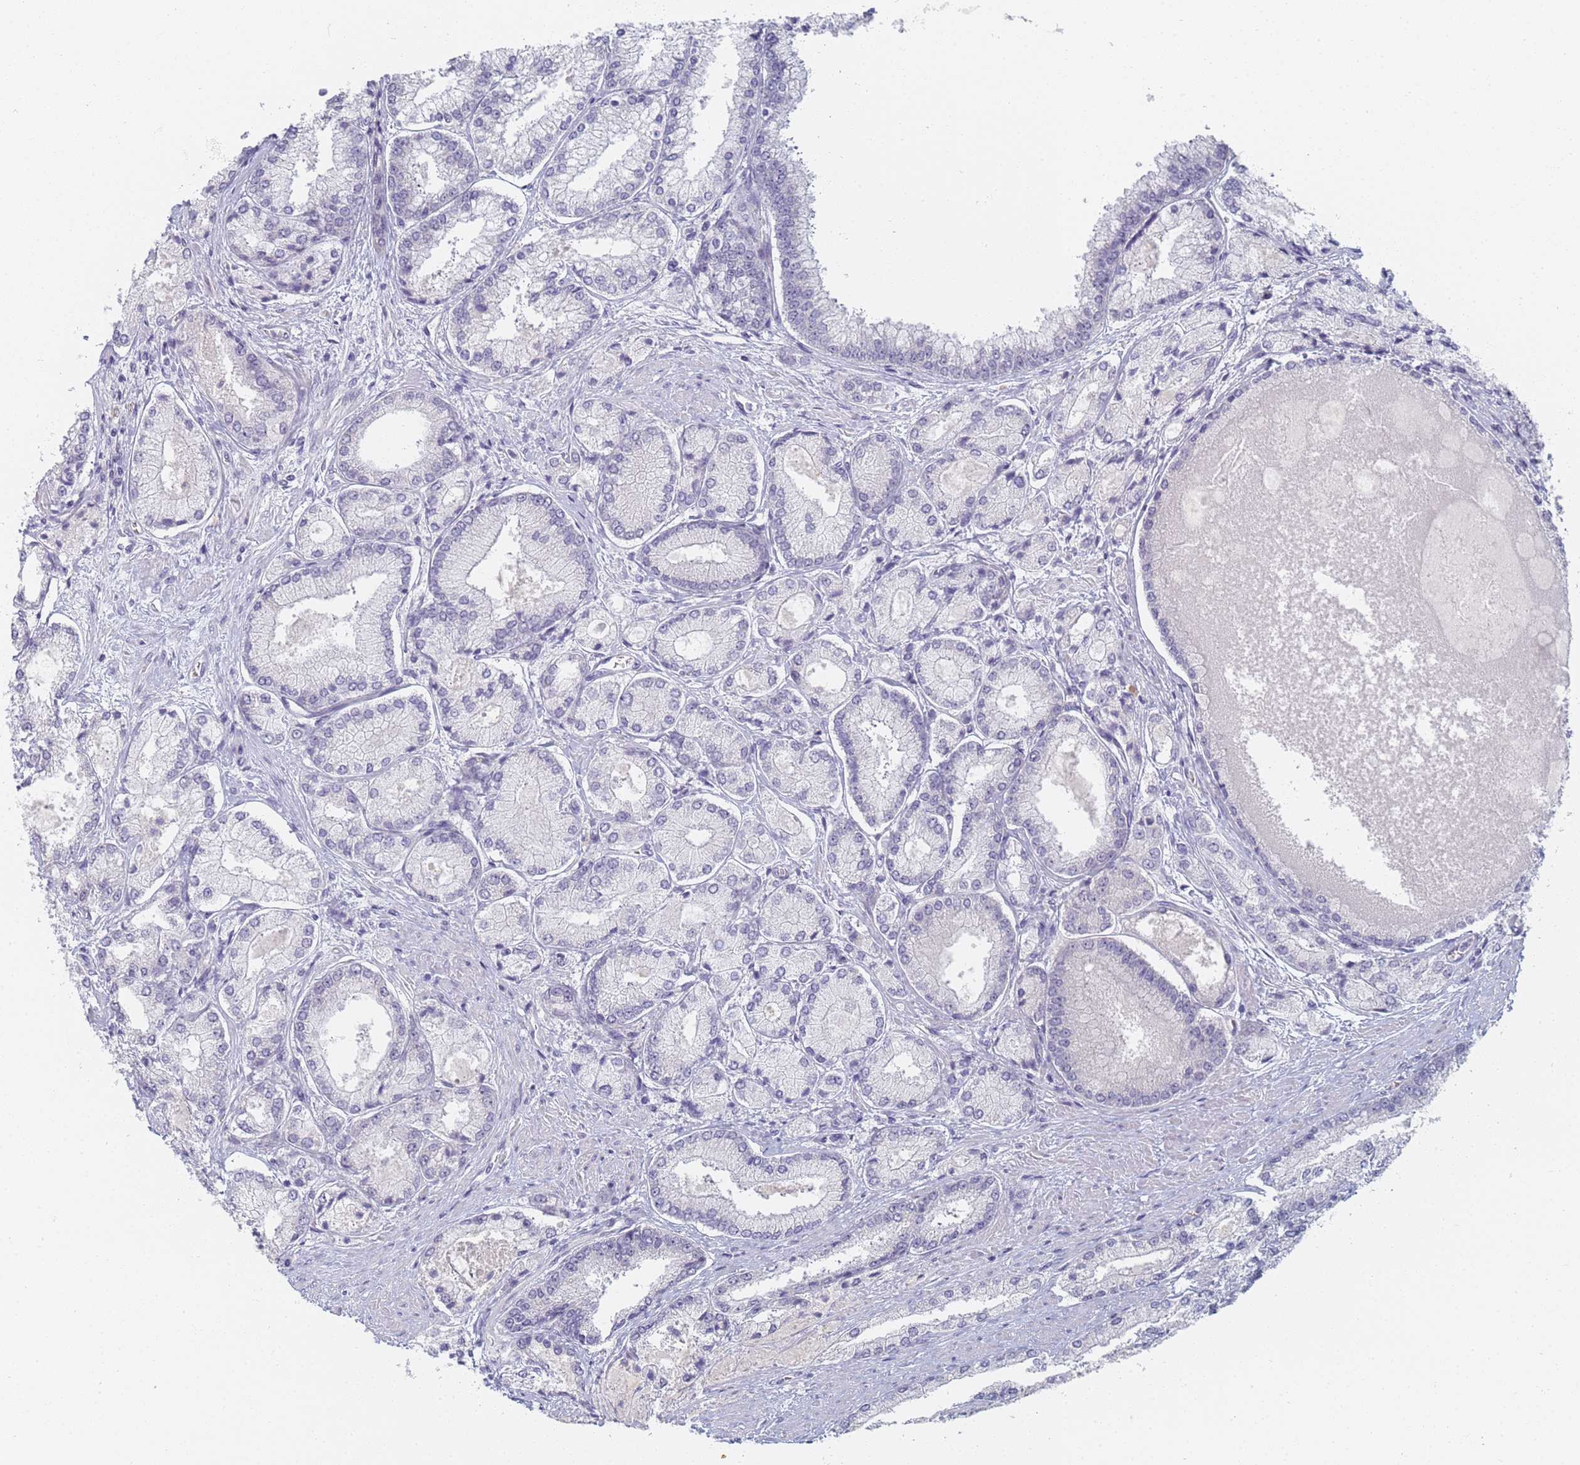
{"staining": {"intensity": "negative", "quantity": "none", "location": "none"}, "tissue": "prostate cancer", "cell_type": "Tumor cells", "image_type": "cancer", "snomed": [{"axis": "morphology", "description": "Adenocarcinoma, Low grade"}, {"axis": "topography", "description": "Prostate"}], "caption": "Tumor cells are negative for brown protein staining in prostate cancer.", "gene": "SLC38A9", "patient": {"sex": "male", "age": 74}}